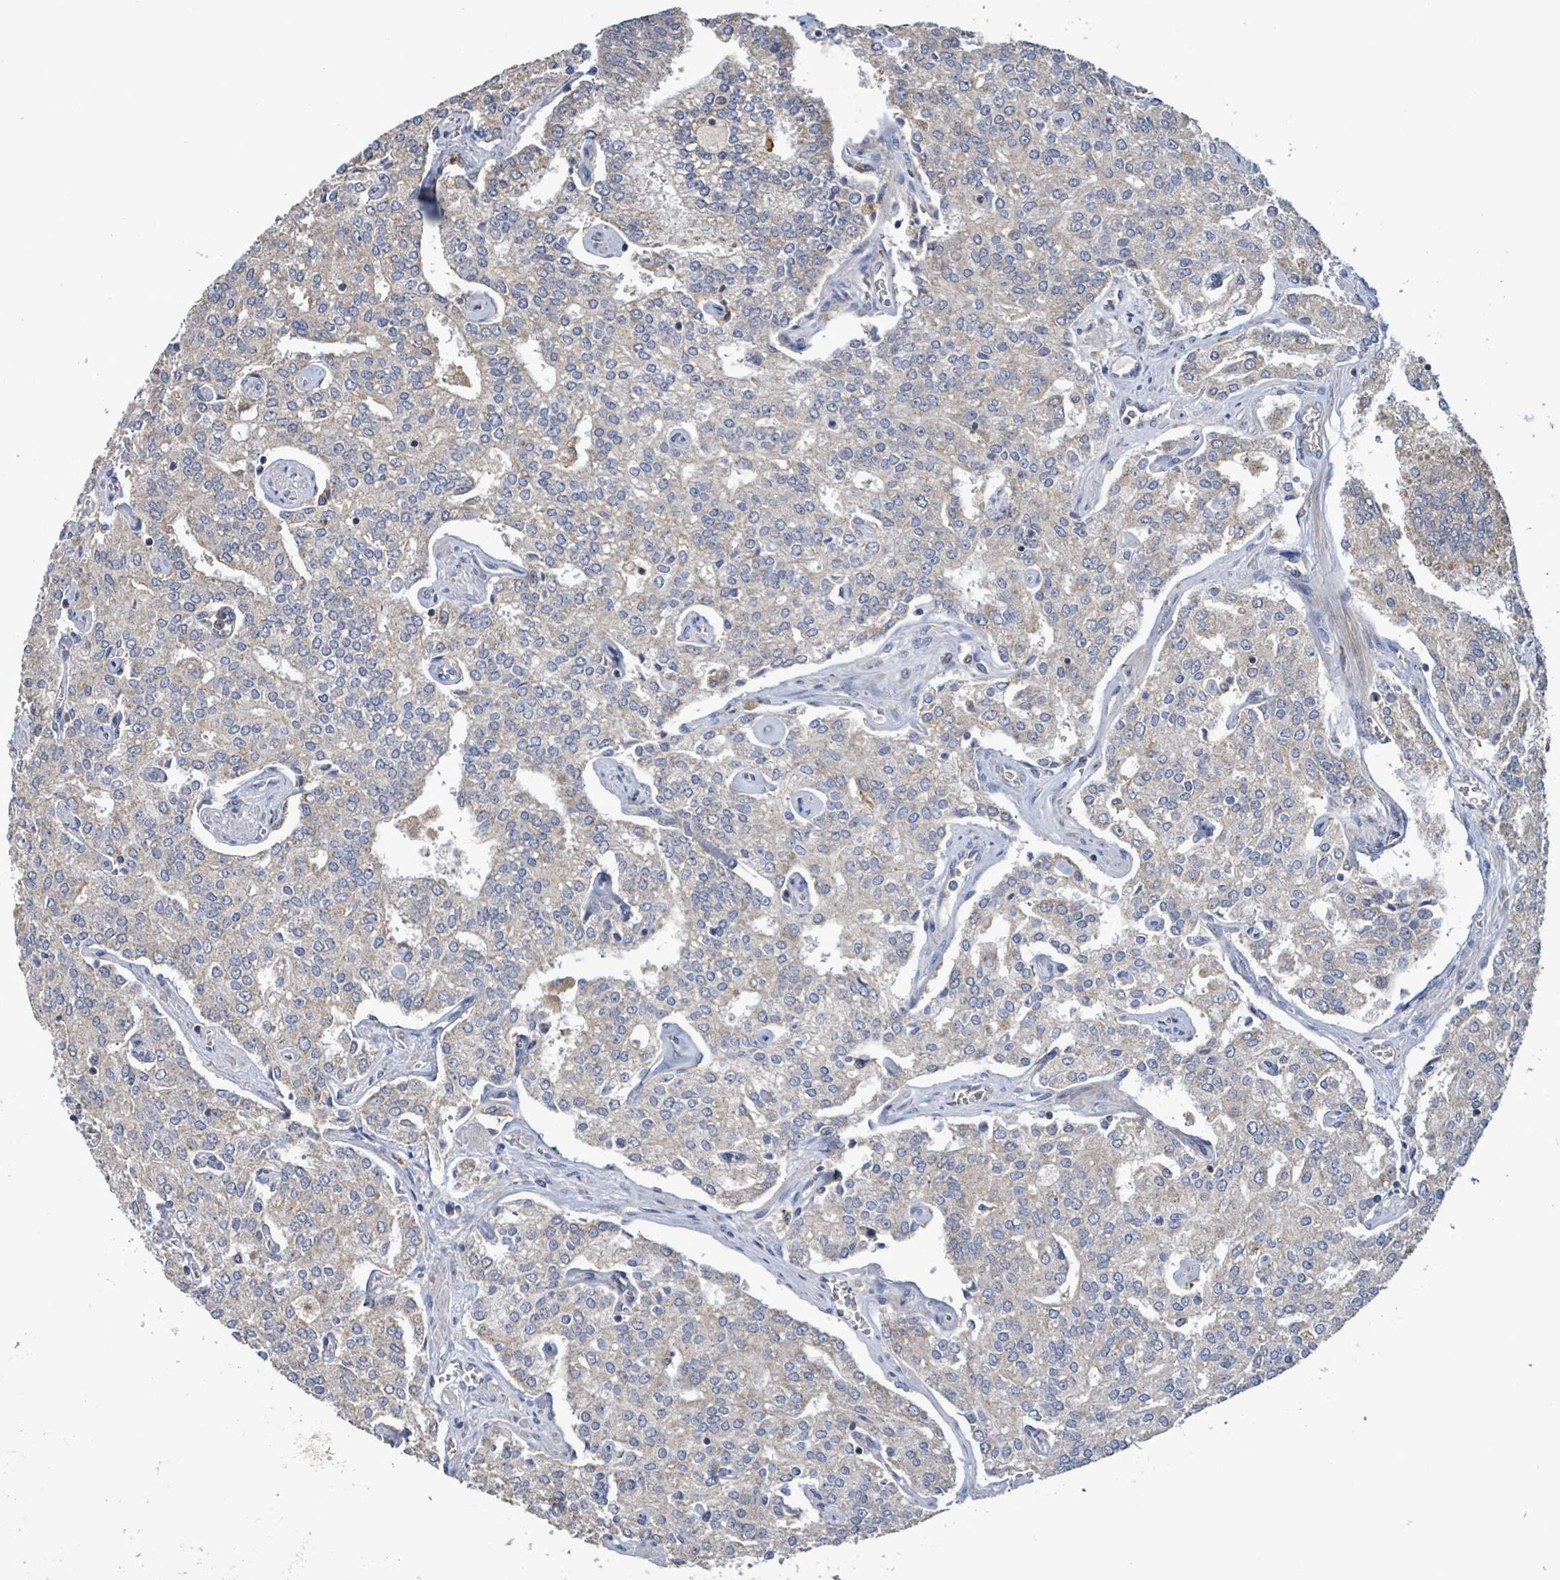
{"staining": {"intensity": "negative", "quantity": "none", "location": "none"}, "tissue": "prostate cancer", "cell_type": "Tumor cells", "image_type": "cancer", "snomed": [{"axis": "morphology", "description": "Adenocarcinoma, High grade"}, {"axis": "topography", "description": "Prostate"}], "caption": "High-grade adenocarcinoma (prostate) was stained to show a protein in brown. There is no significant expression in tumor cells.", "gene": "PLAAT1", "patient": {"sex": "male", "age": 71}}